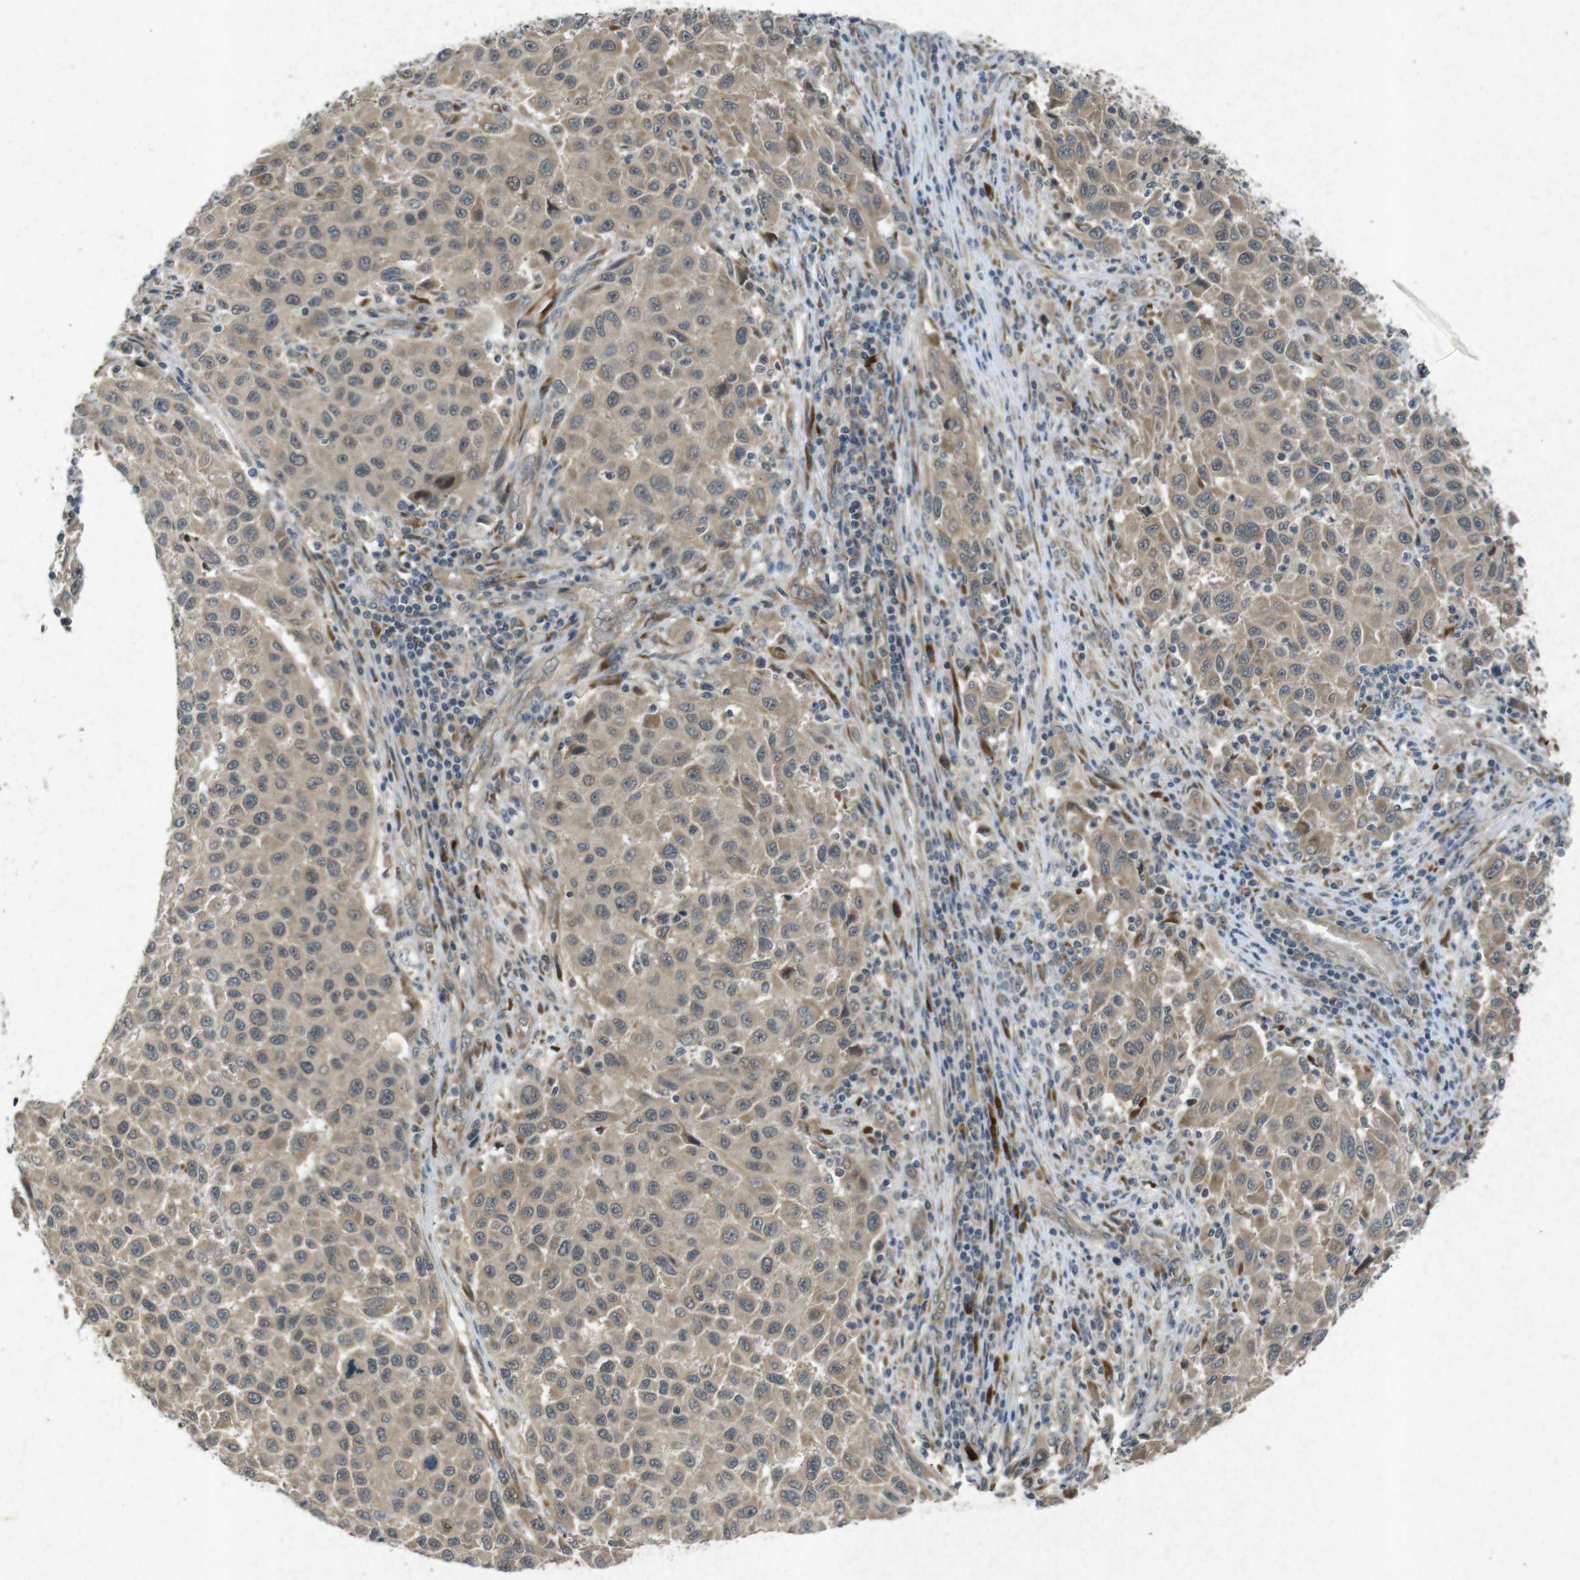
{"staining": {"intensity": "weak", "quantity": ">75%", "location": "cytoplasmic/membranous"}, "tissue": "melanoma", "cell_type": "Tumor cells", "image_type": "cancer", "snomed": [{"axis": "morphology", "description": "Malignant melanoma, Metastatic site"}, {"axis": "topography", "description": "Lymph node"}], "caption": "Protein expression analysis of malignant melanoma (metastatic site) exhibits weak cytoplasmic/membranous positivity in about >75% of tumor cells.", "gene": "FLCN", "patient": {"sex": "male", "age": 61}}